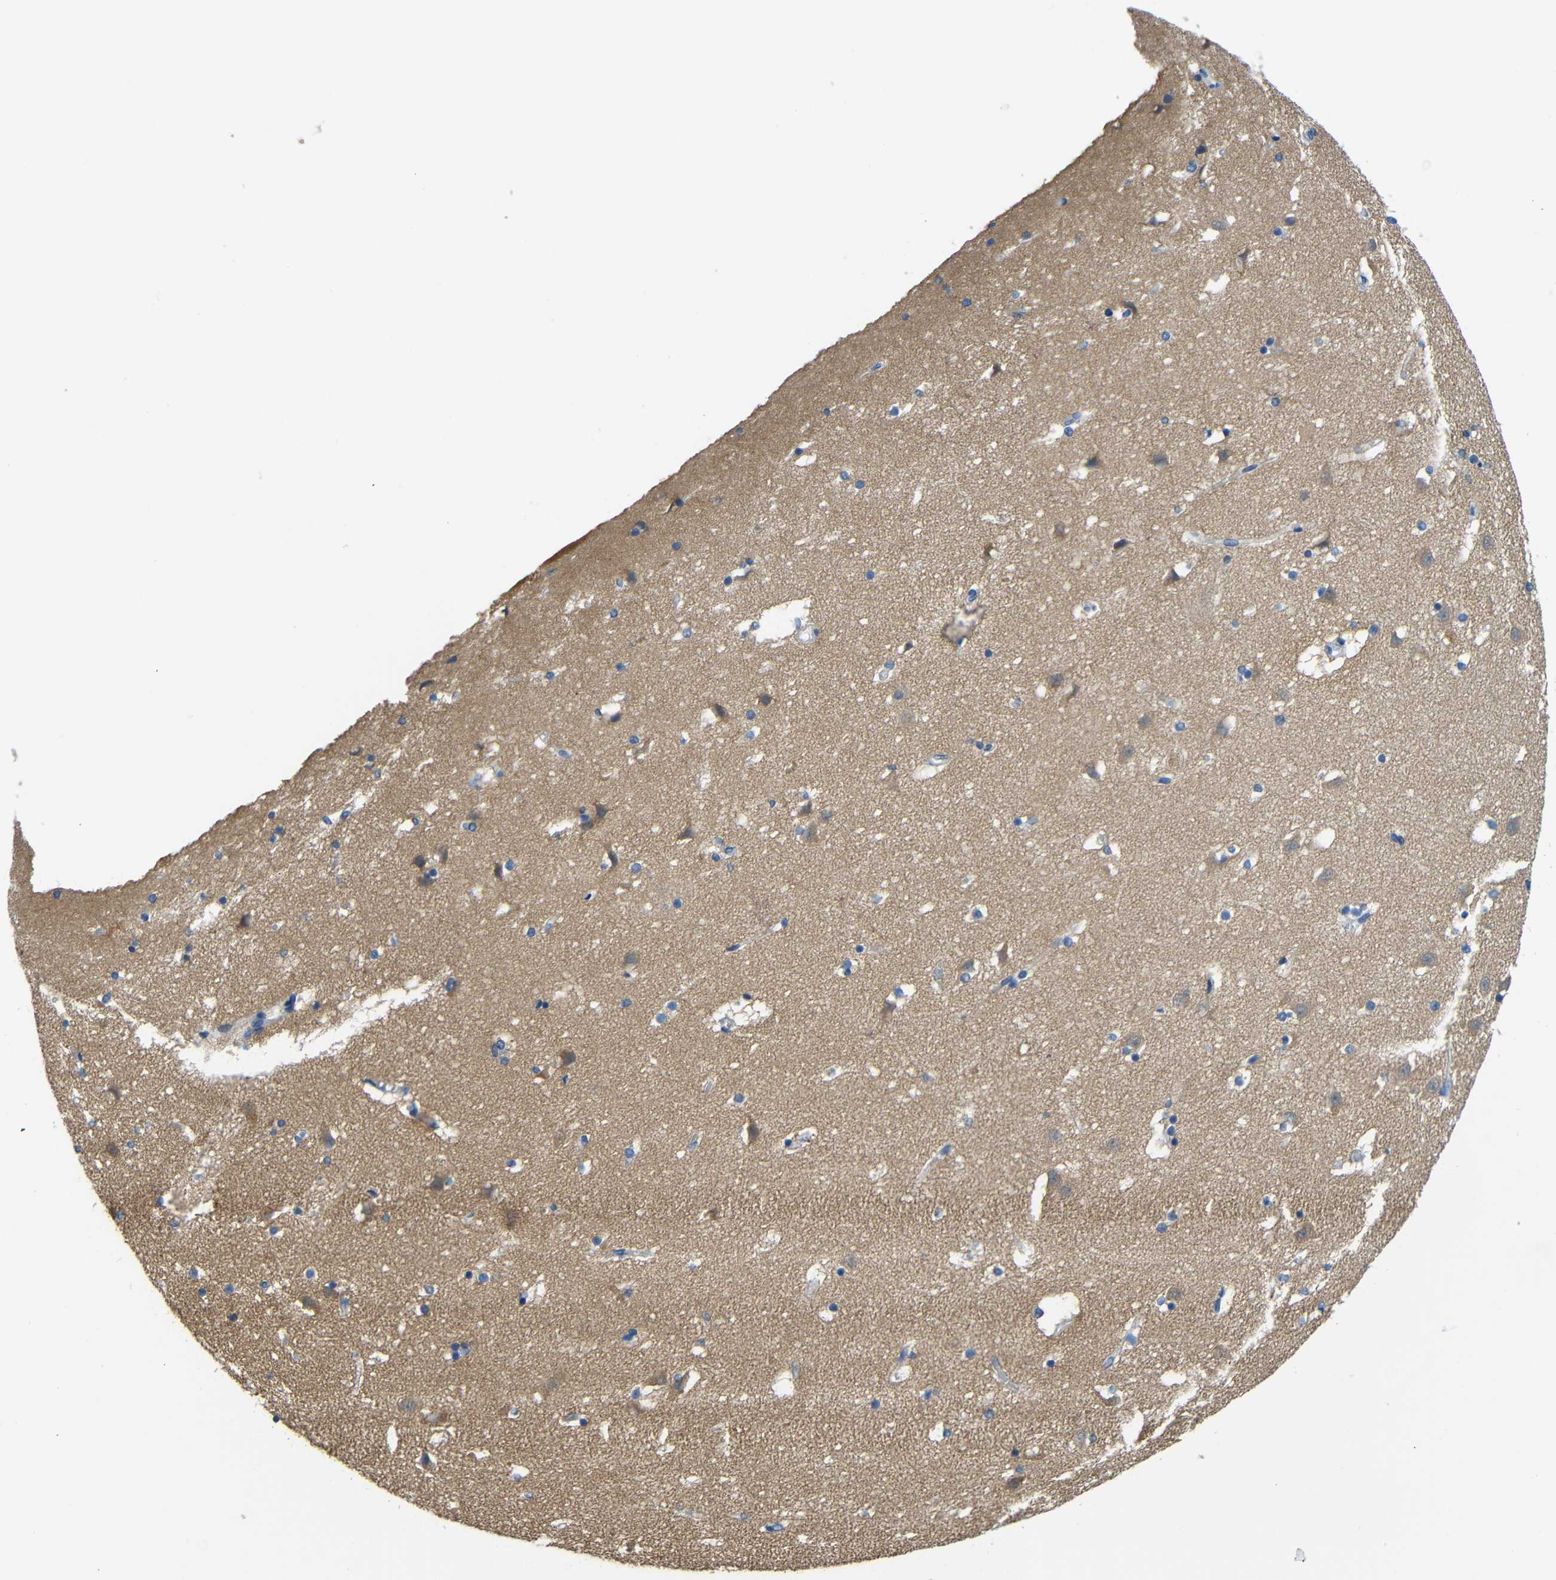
{"staining": {"intensity": "negative", "quantity": "none", "location": "none"}, "tissue": "caudate", "cell_type": "Glial cells", "image_type": "normal", "snomed": [{"axis": "morphology", "description": "Normal tissue, NOS"}, {"axis": "topography", "description": "Lateral ventricle wall"}], "caption": "An image of caudate stained for a protein shows no brown staining in glial cells.", "gene": "NEGR1", "patient": {"sex": "male", "age": 45}}